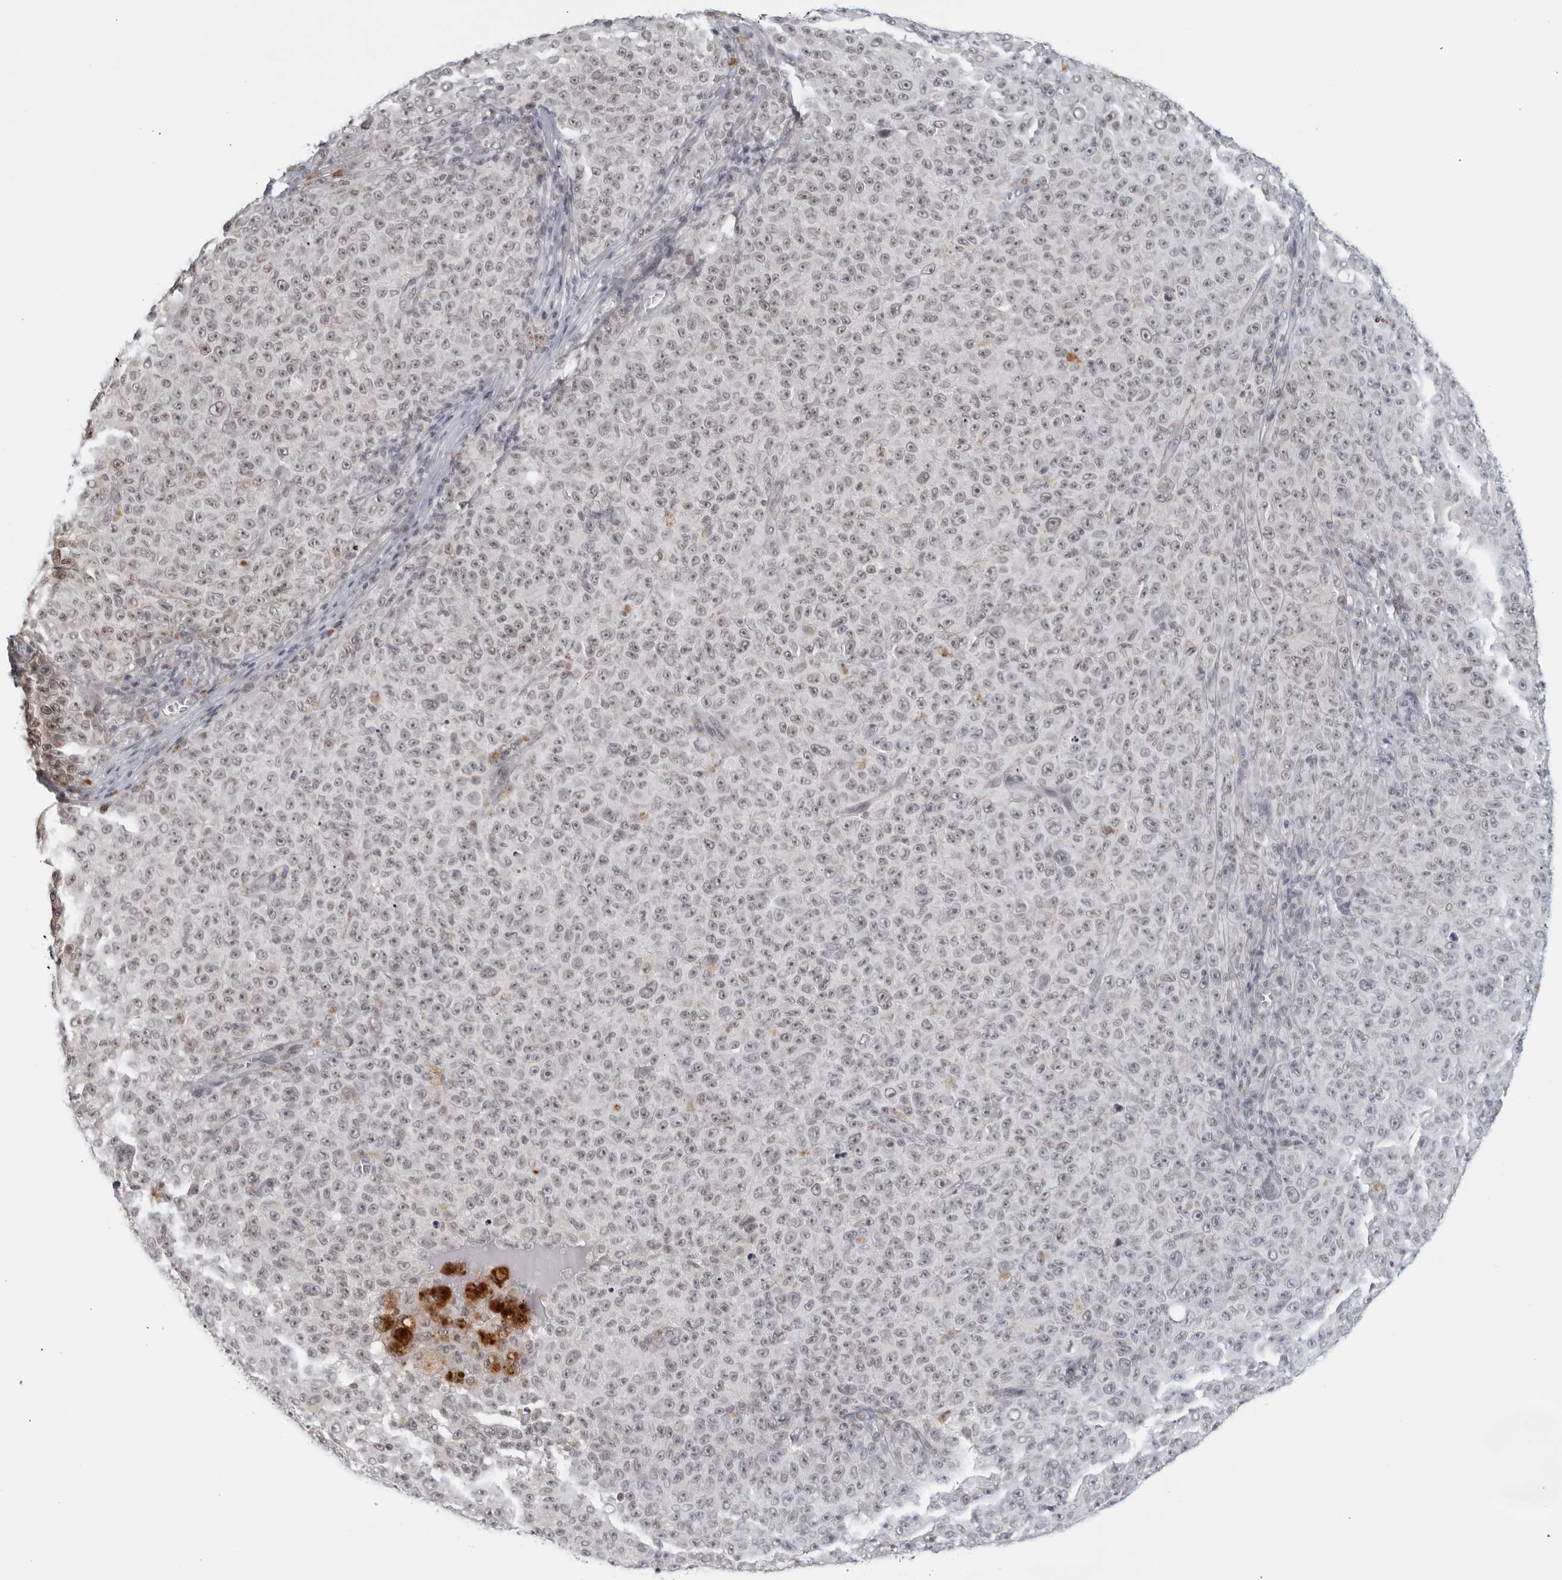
{"staining": {"intensity": "negative", "quantity": "none", "location": "none"}, "tissue": "melanoma", "cell_type": "Tumor cells", "image_type": "cancer", "snomed": [{"axis": "morphology", "description": "Malignant melanoma, NOS"}, {"axis": "topography", "description": "Skin"}], "caption": "IHC photomicrograph of malignant melanoma stained for a protein (brown), which reveals no positivity in tumor cells.", "gene": "RAB11FIP3", "patient": {"sex": "female", "age": 82}}